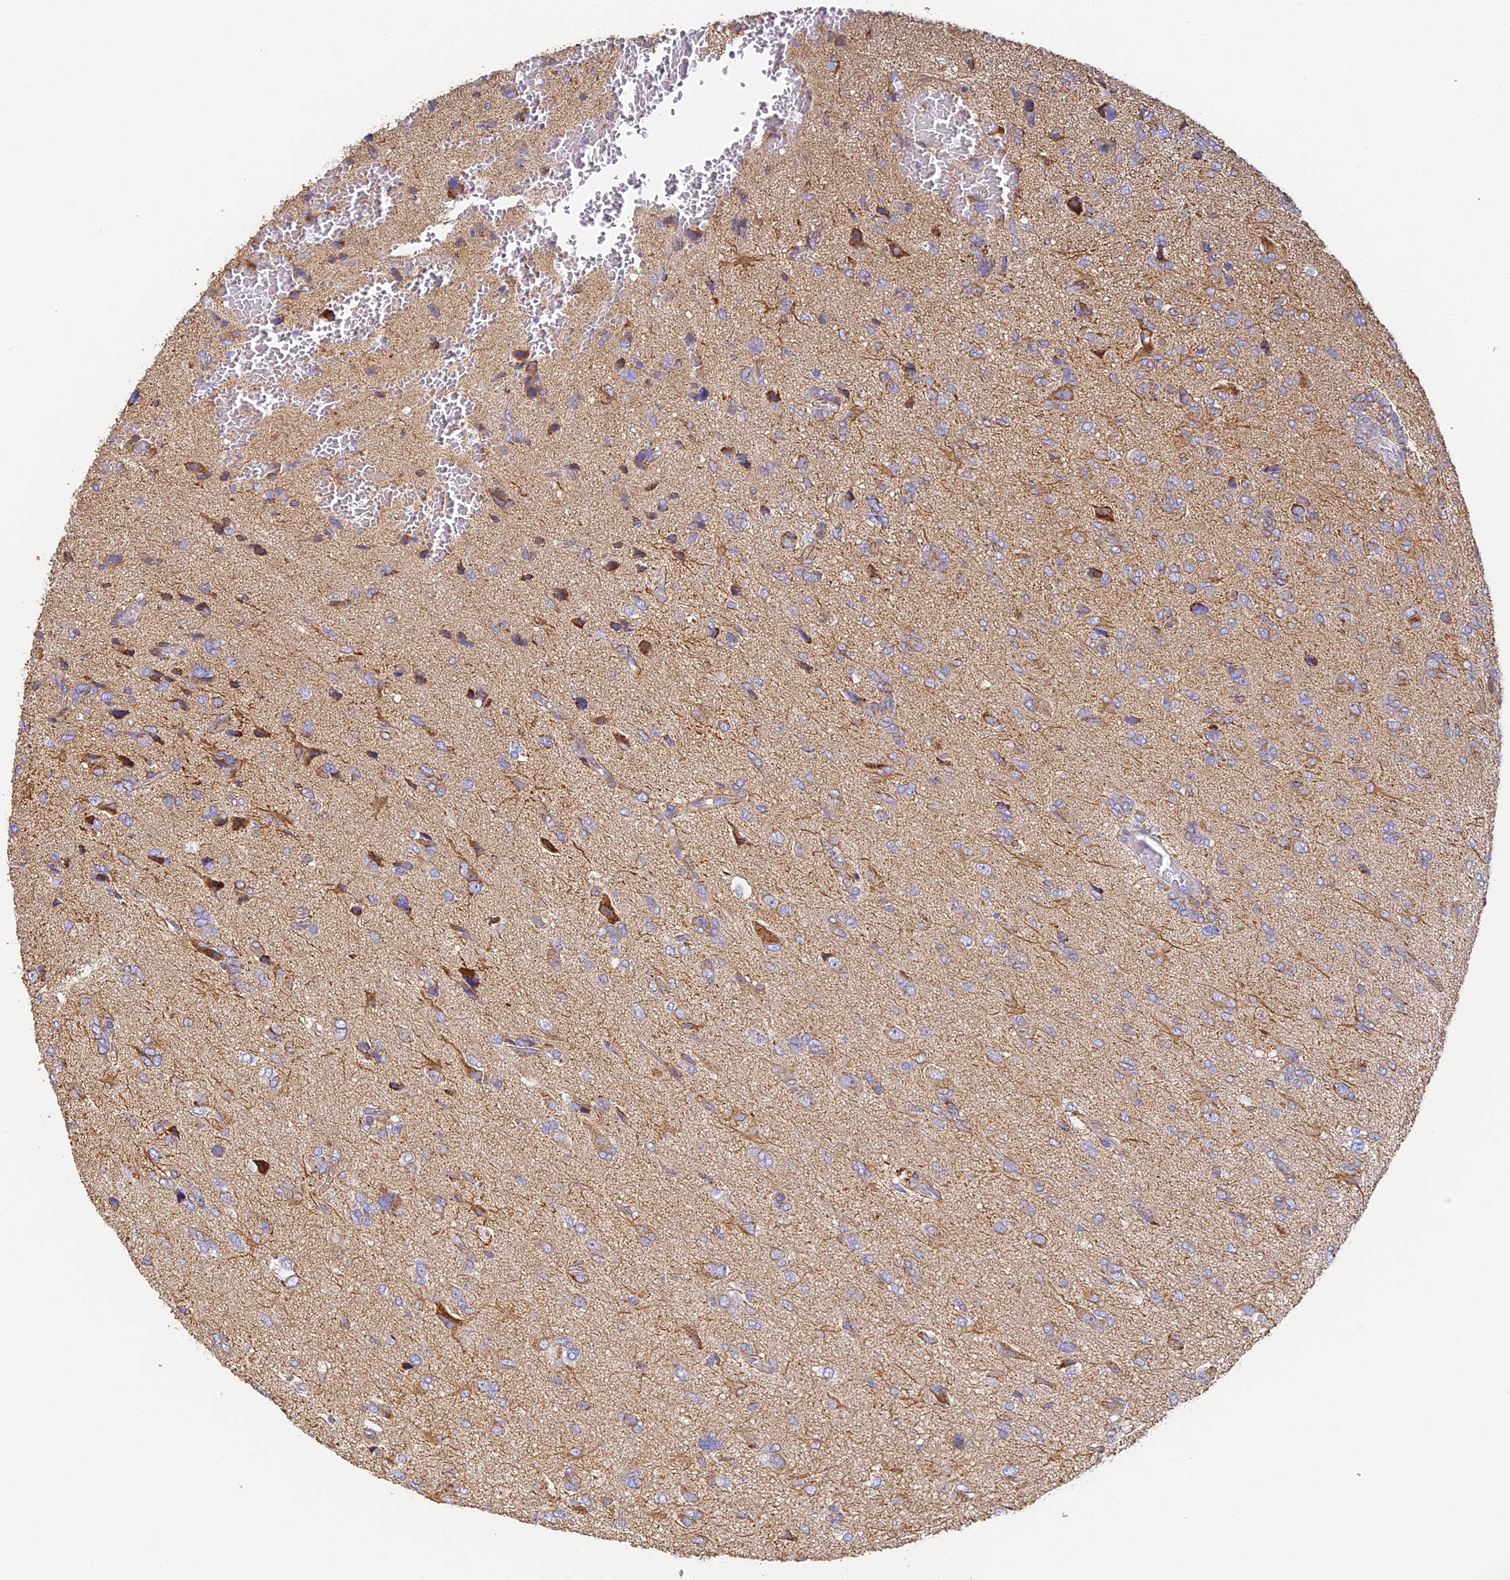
{"staining": {"intensity": "weak", "quantity": "<25%", "location": "cytoplasmic/membranous"}, "tissue": "glioma", "cell_type": "Tumor cells", "image_type": "cancer", "snomed": [{"axis": "morphology", "description": "Glioma, malignant, High grade"}, {"axis": "topography", "description": "Brain"}], "caption": "DAB immunohistochemical staining of human malignant glioma (high-grade) shows no significant expression in tumor cells.", "gene": "COX6C", "patient": {"sex": "female", "age": 59}}